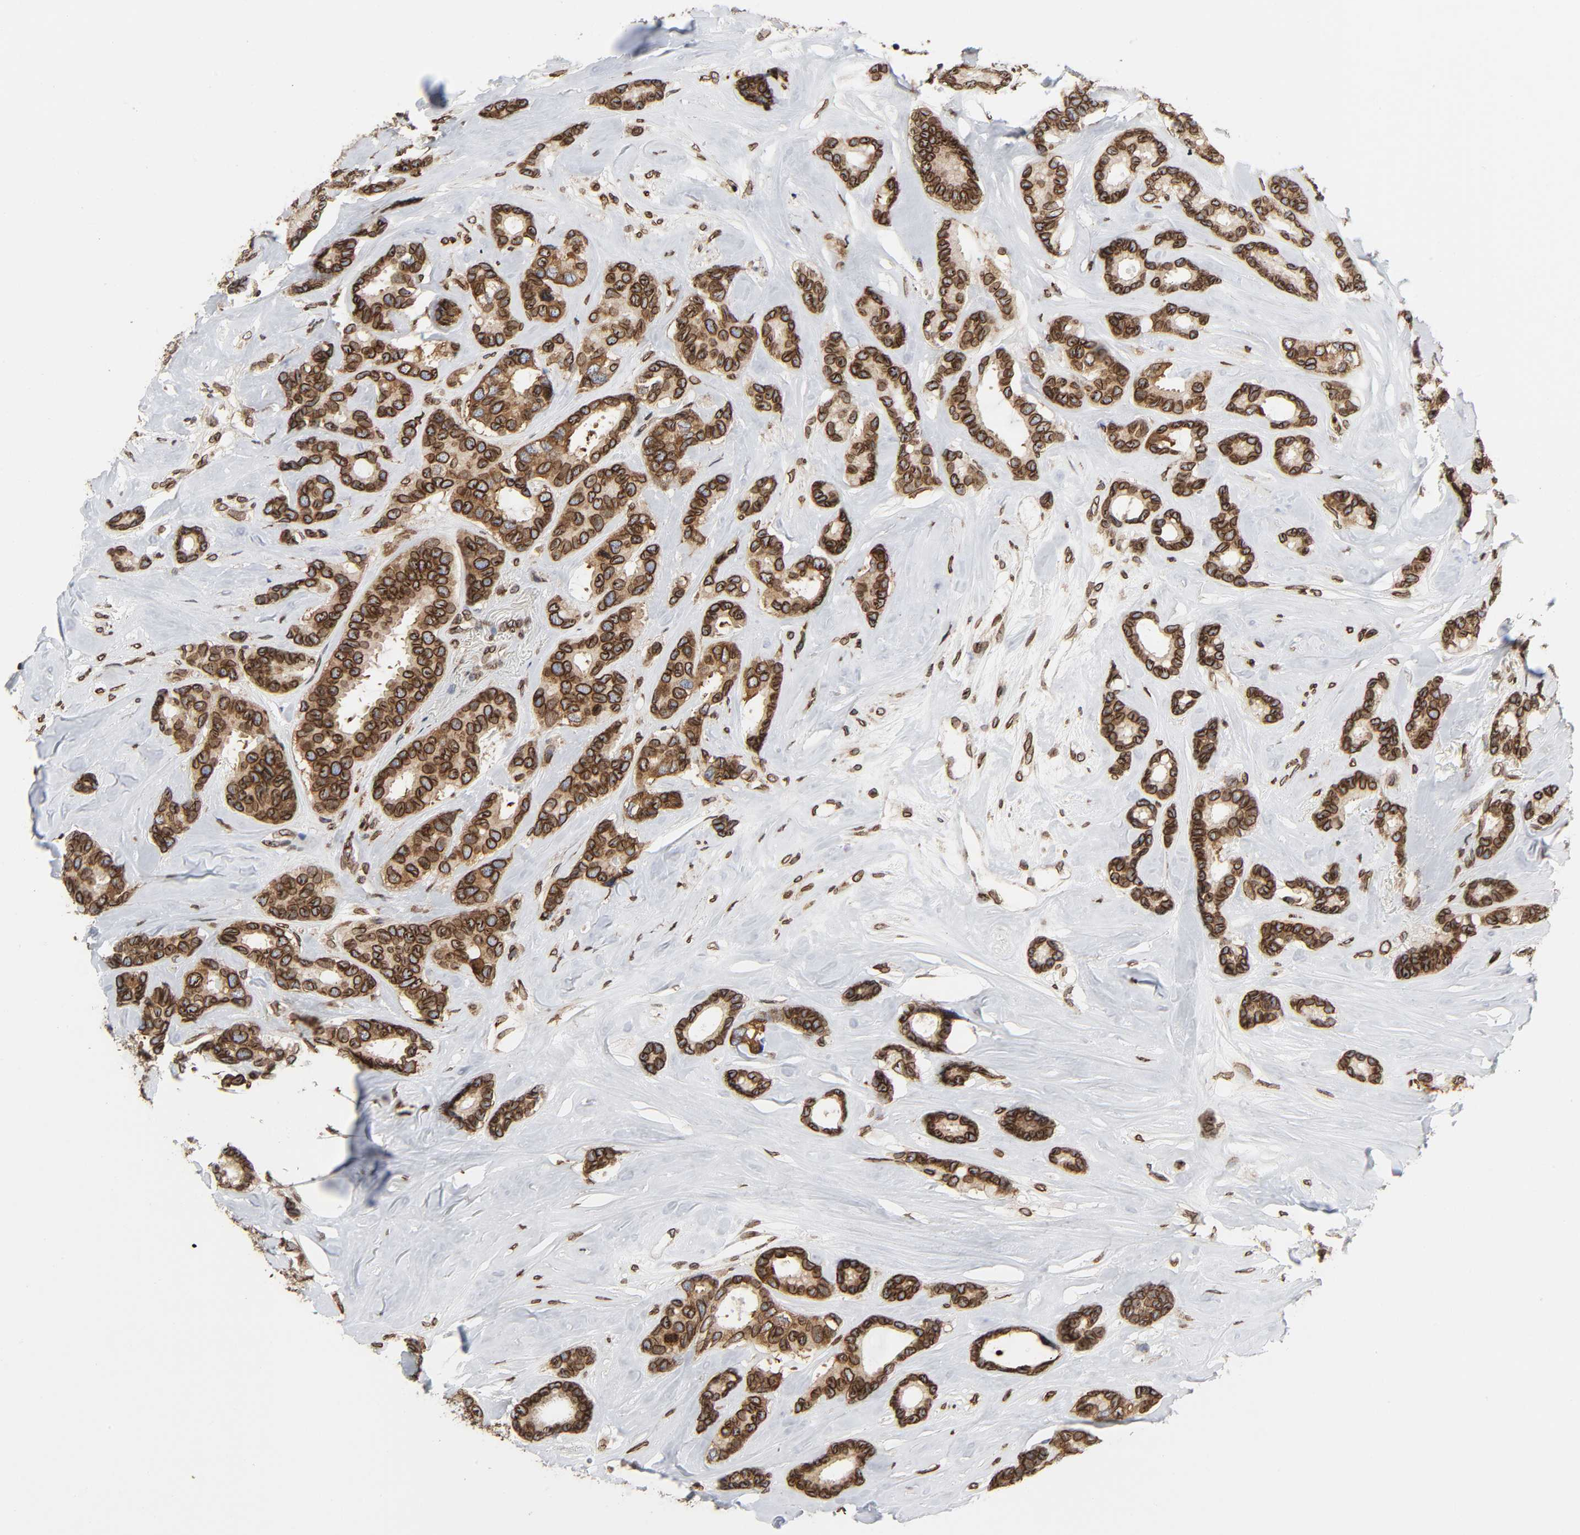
{"staining": {"intensity": "strong", "quantity": ">75%", "location": "cytoplasmic/membranous,nuclear"}, "tissue": "breast cancer", "cell_type": "Tumor cells", "image_type": "cancer", "snomed": [{"axis": "morphology", "description": "Duct carcinoma"}, {"axis": "topography", "description": "Breast"}], "caption": "An immunohistochemistry photomicrograph of neoplastic tissue is shown. Protein staining in brown labels strong cytoplasmic/membranous and nuclear positivity in breast cancer within tumor cells.", "gene": "RANGAP1", "patient": {"sex": "female", "age": 87}}